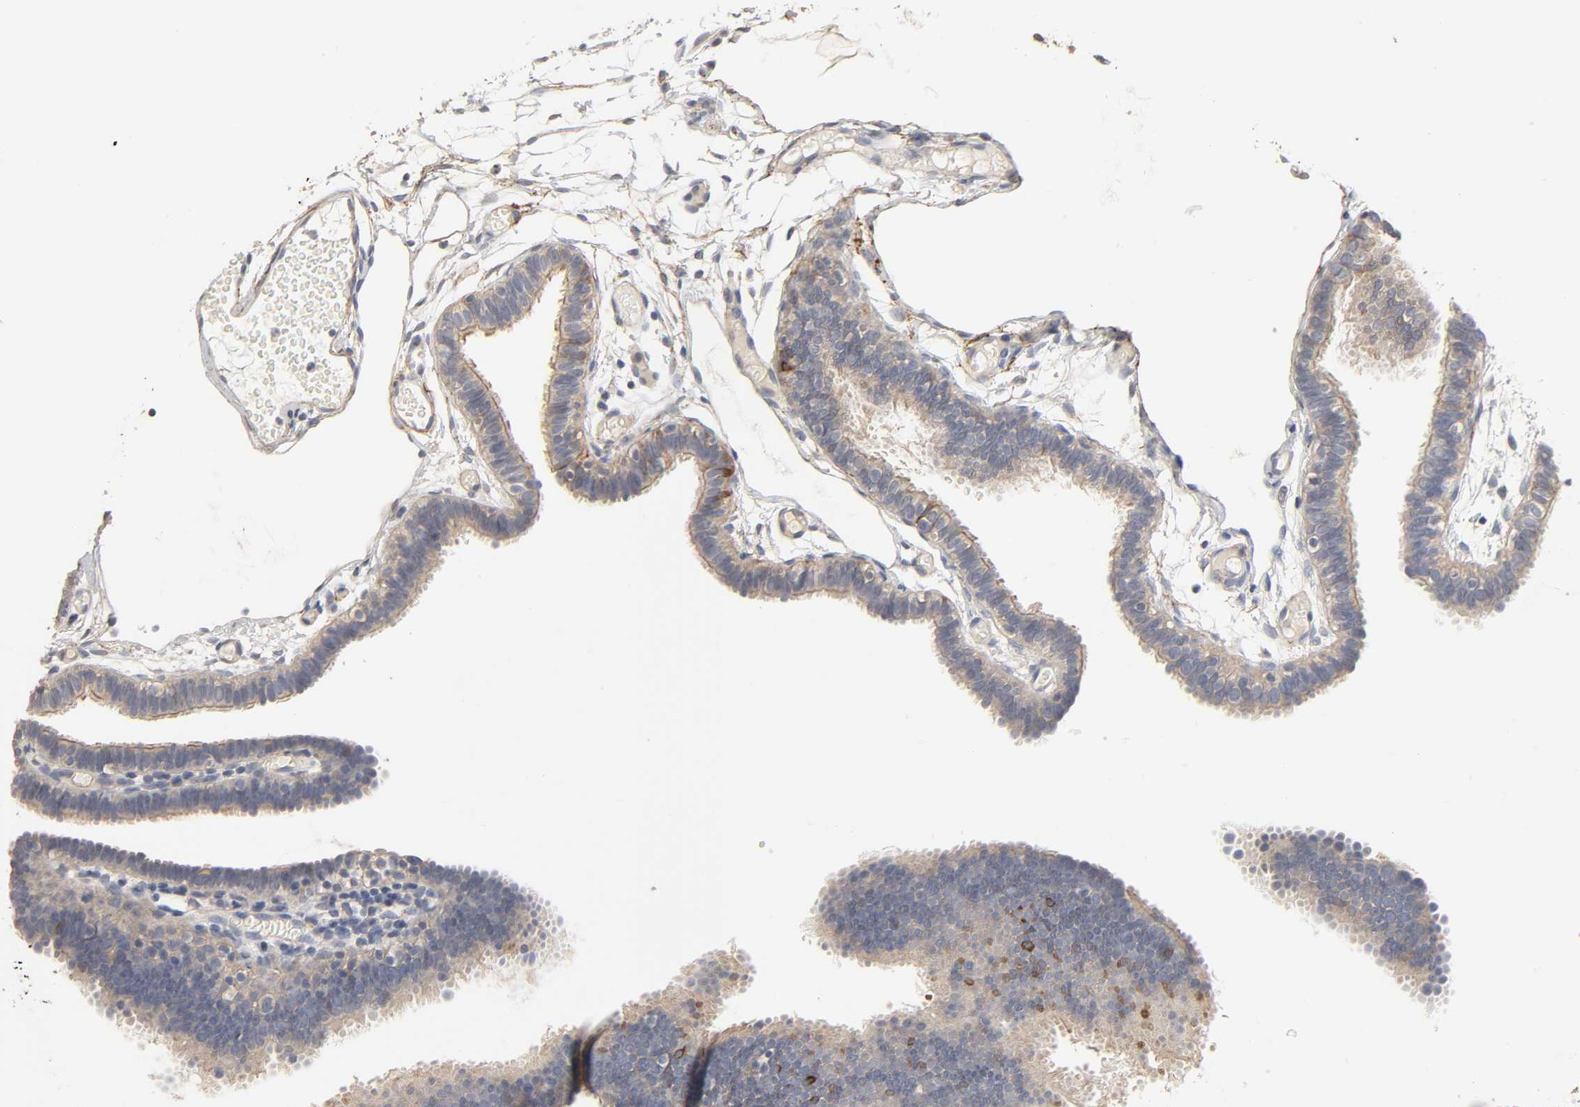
{"staining": {"intensity": "strong", "quantity": "25%-75%", "location": "cytoplasmic/membranous"}, "tissue": "fallopian tube", "cell_type": "Glandular cells", "image_type": "normal", "snomed": [{"axis": "morphology", "description": "Normal tissue, NOS"}, {"axis": "topography", "description": "Fallopian tube"}], "caption": "This micrograph shows immunohistochemistry staining of benign human fallopian tube, with high strong cytoplasmic/membranous positivity in approximately 25%-75% of glandular cells.", "gene": "SLC10A2", "patient": {"sex": "female", "age": 29}}